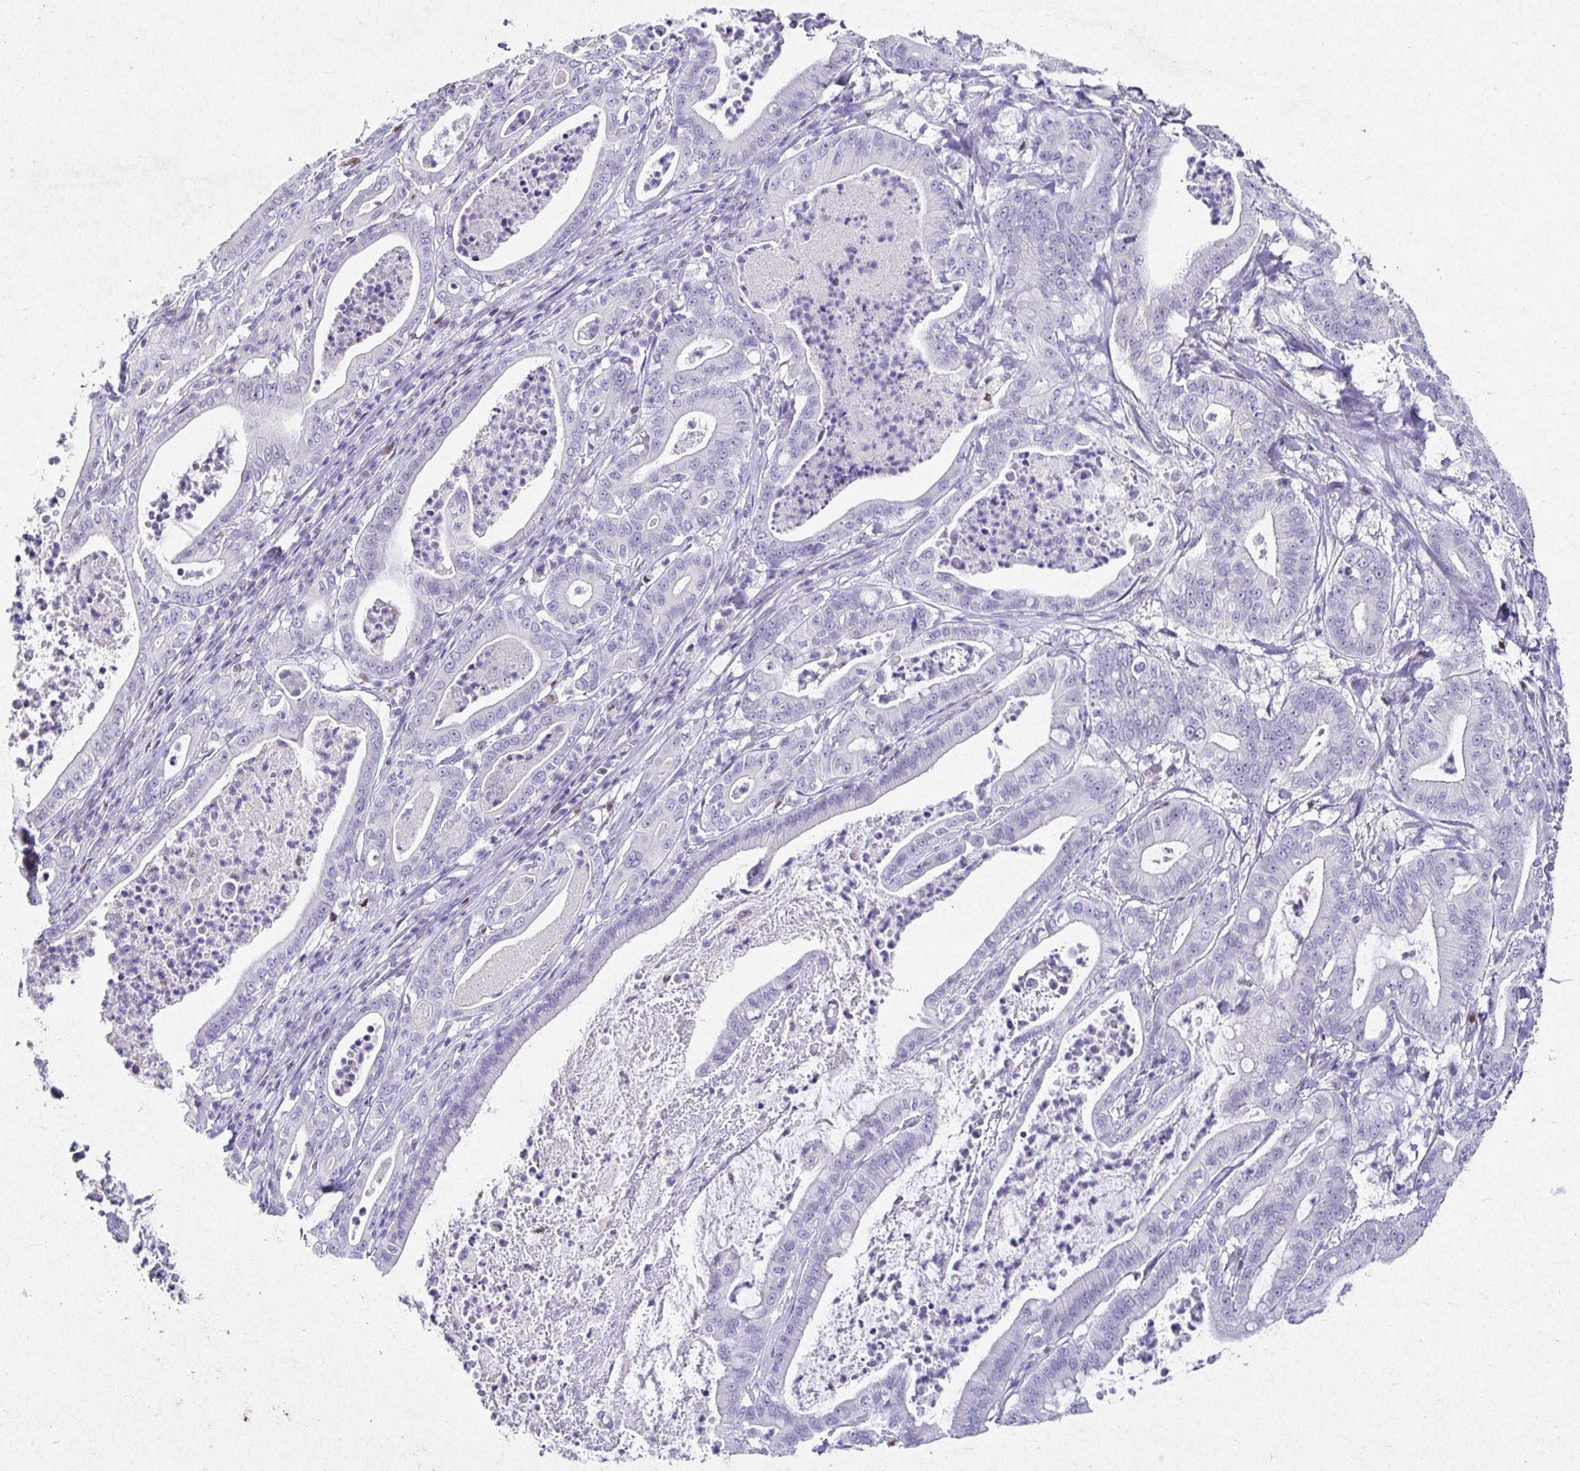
{"staining": {"intensity": "negative", "quantity": "none", "location": "none"}, "tissue": "pancreatic cancer", "cell_type": "Tumor cells", "image_type": "cancer", "snomed": [{"axis": "morphology", "description": "Adenocarcinoma, NOS"}, {"axis": "topography", "description": "Pancreas"}], "caption": "High magnification brightfield microscopy of adenocarcinoma (pancreatic) stained with DAB (brown) and counterstained with hematoxylin (blue): tumor cells show no significant positivity.", "gene": "SATB1", "patient": {"sex": "male", "age": 71}}